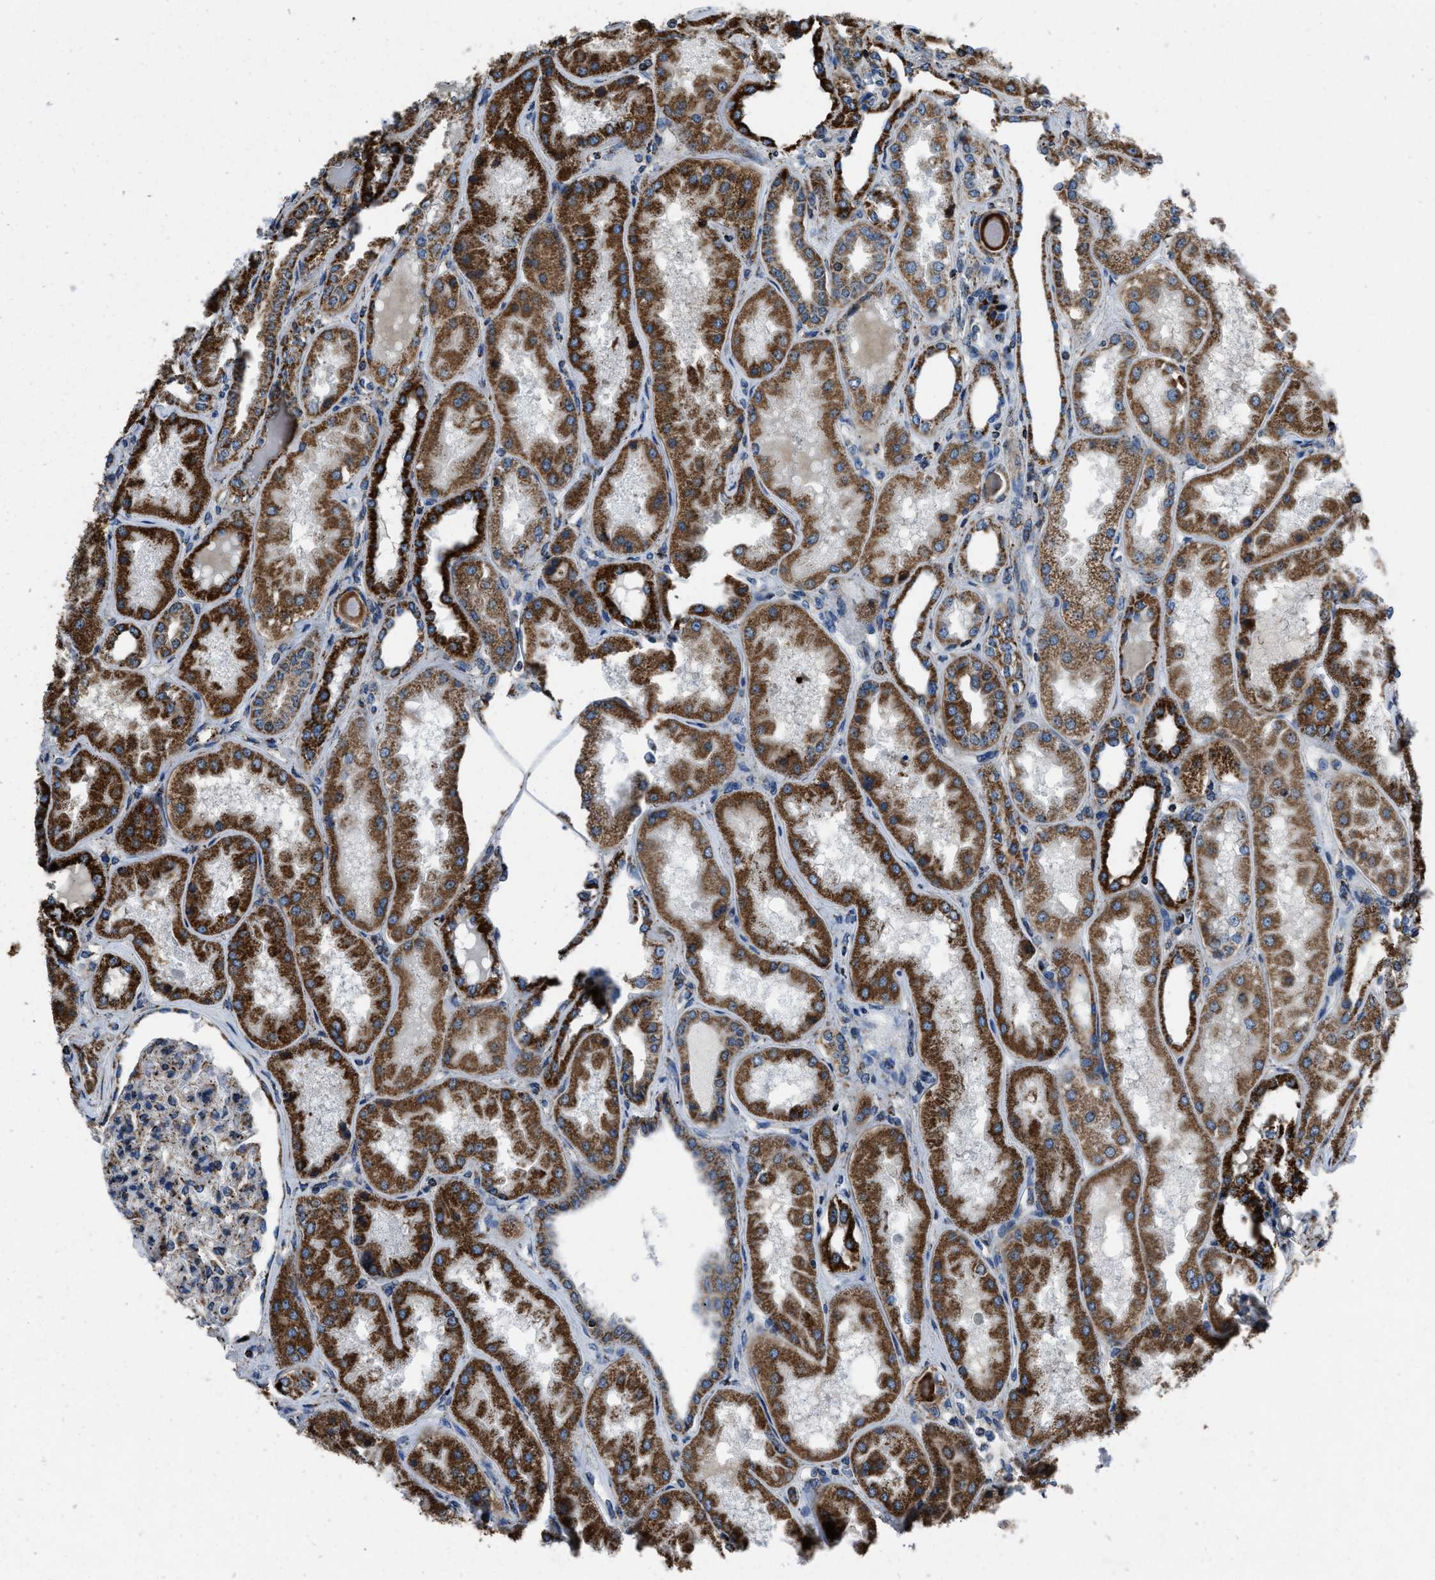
{"staining": {"intensity": "moderate", "quantity": "25%-75%", "location": "cytoplasmic/membranous"}, "tissue": "kidney", "cell_type": "Cells in glomeruli", "image_type": "normal", "snomed": [{"axis": "morphology", "description": "Normal tissue, NOS"}, {"axis": "topography", "description": "Kidney"}], "caption": "Human kidney stained for a protein (brown) shows moderate cytoplasmic/membranous positive staining in approximately 25%-75% of cells in glomeruli.", "gene": "NSD3", "patient": {"sex": "female", "age": 56}}